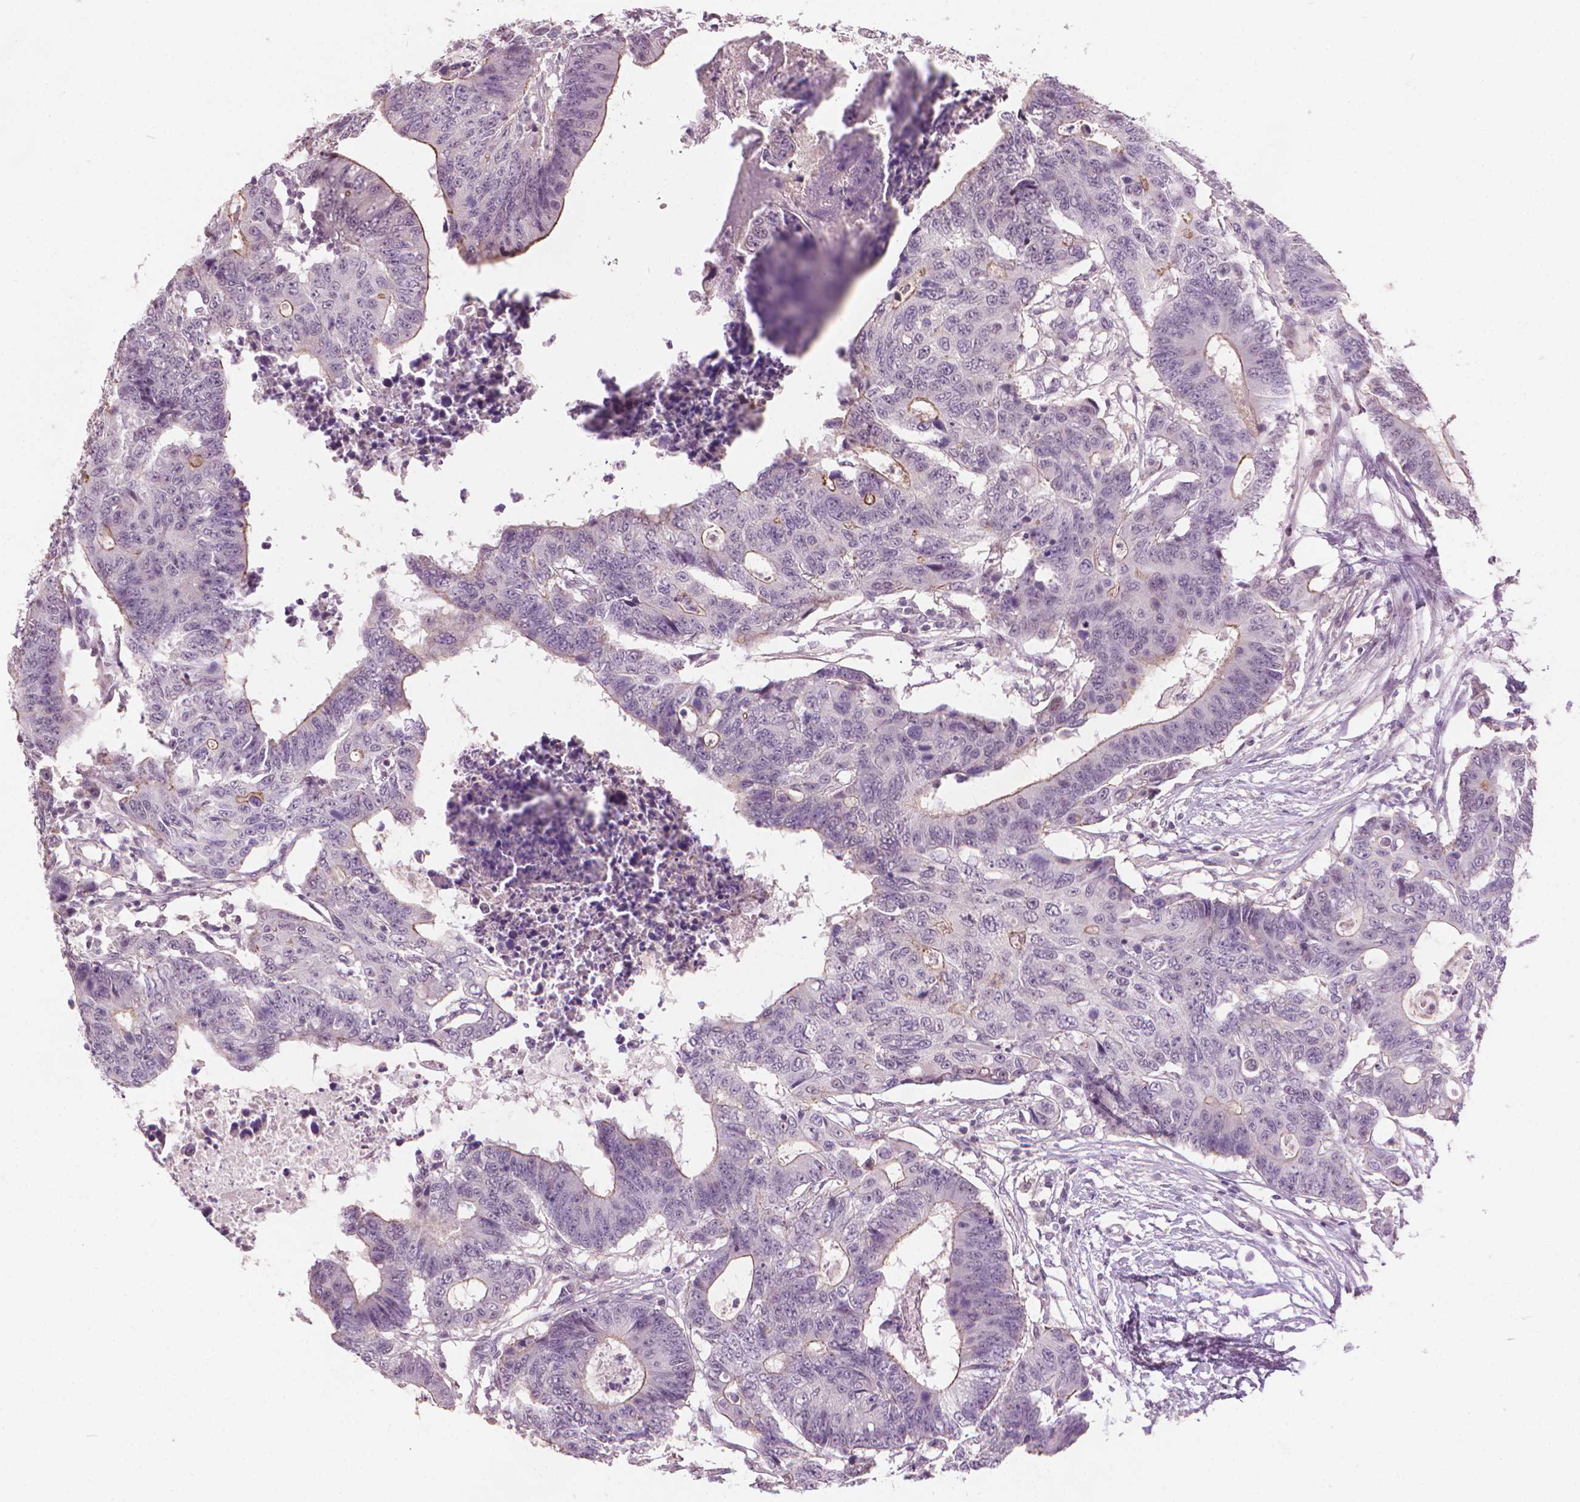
{"staining": {"intensity": "weak", "quantity": "<25%", "location": "cytoplasmic/membranous"}, "tissue": "colorectal cancer", "cell_type": "Tumor cells", "image_type": "cancer", "snomed": [{"axis": "morphology", "description": "Adenocarcinoma, NOS"}, {"axis": "topography", "description": "Colon"}], "caption": "Immunohistochemical staining of colorectal cancer shows no significant staining in tumor cells.", "gene": "SAXO2", "patient": {"sex": "female", "age": 48}}